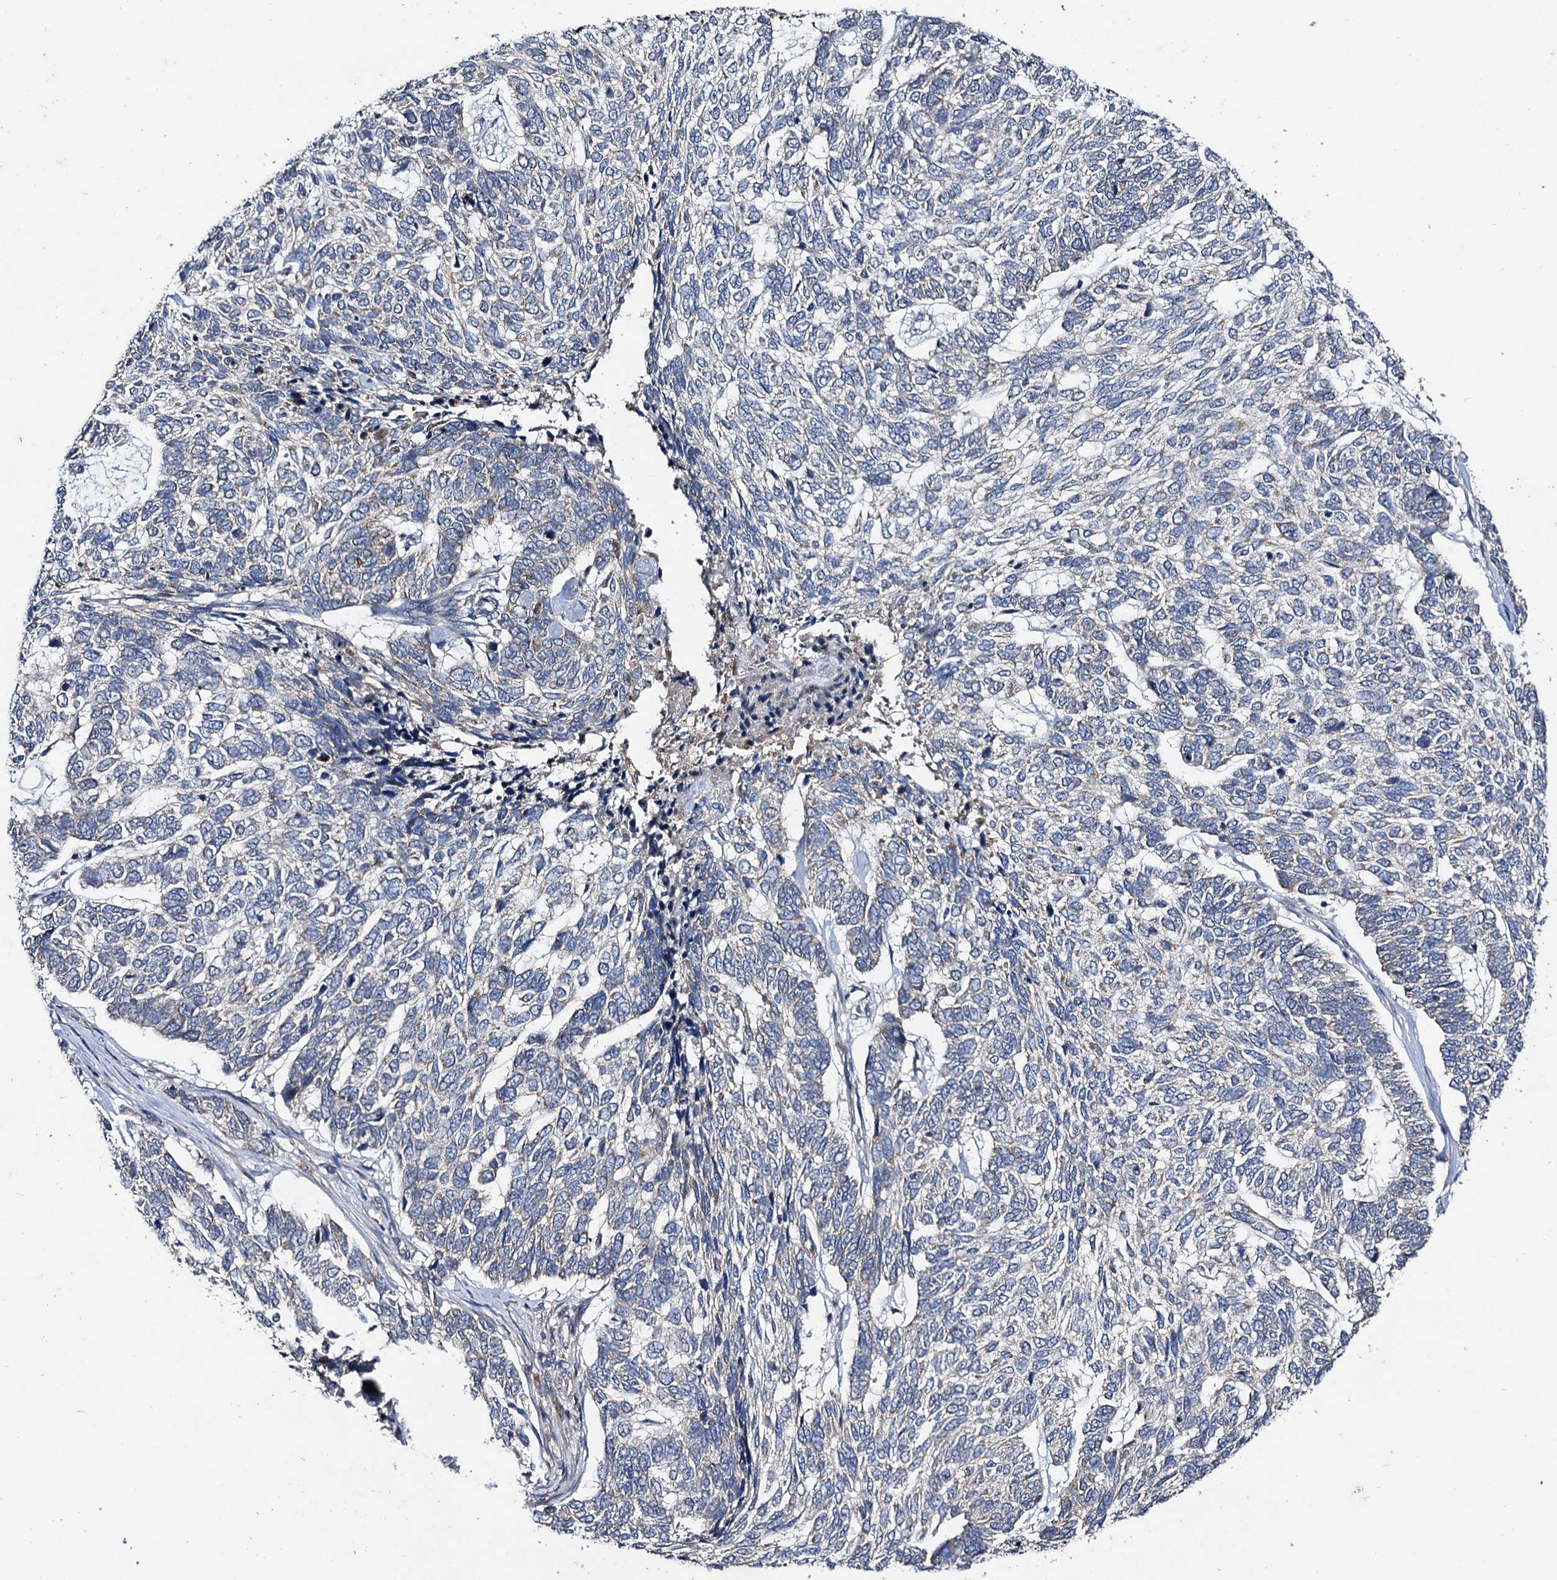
{"staining": {"intensity": "negative", "quantity": "none", "location": "none"}, "tissue": "skin cancer", "cell_type": "Tumor cells", "image_type": "cancer", "snomed": [{"axis": "morphology", "description": "Basal cell carcinoma"}, {"axis": "topography", "description": "Skin"}], "caption": "The immunohistochemistry (IHC) photomicrograph has no significant expression in tumor cells of basal cell carcinoma (skin) tissue.", "gene": "VPS37D", "patient": {"sex": "female", "age": 65}}